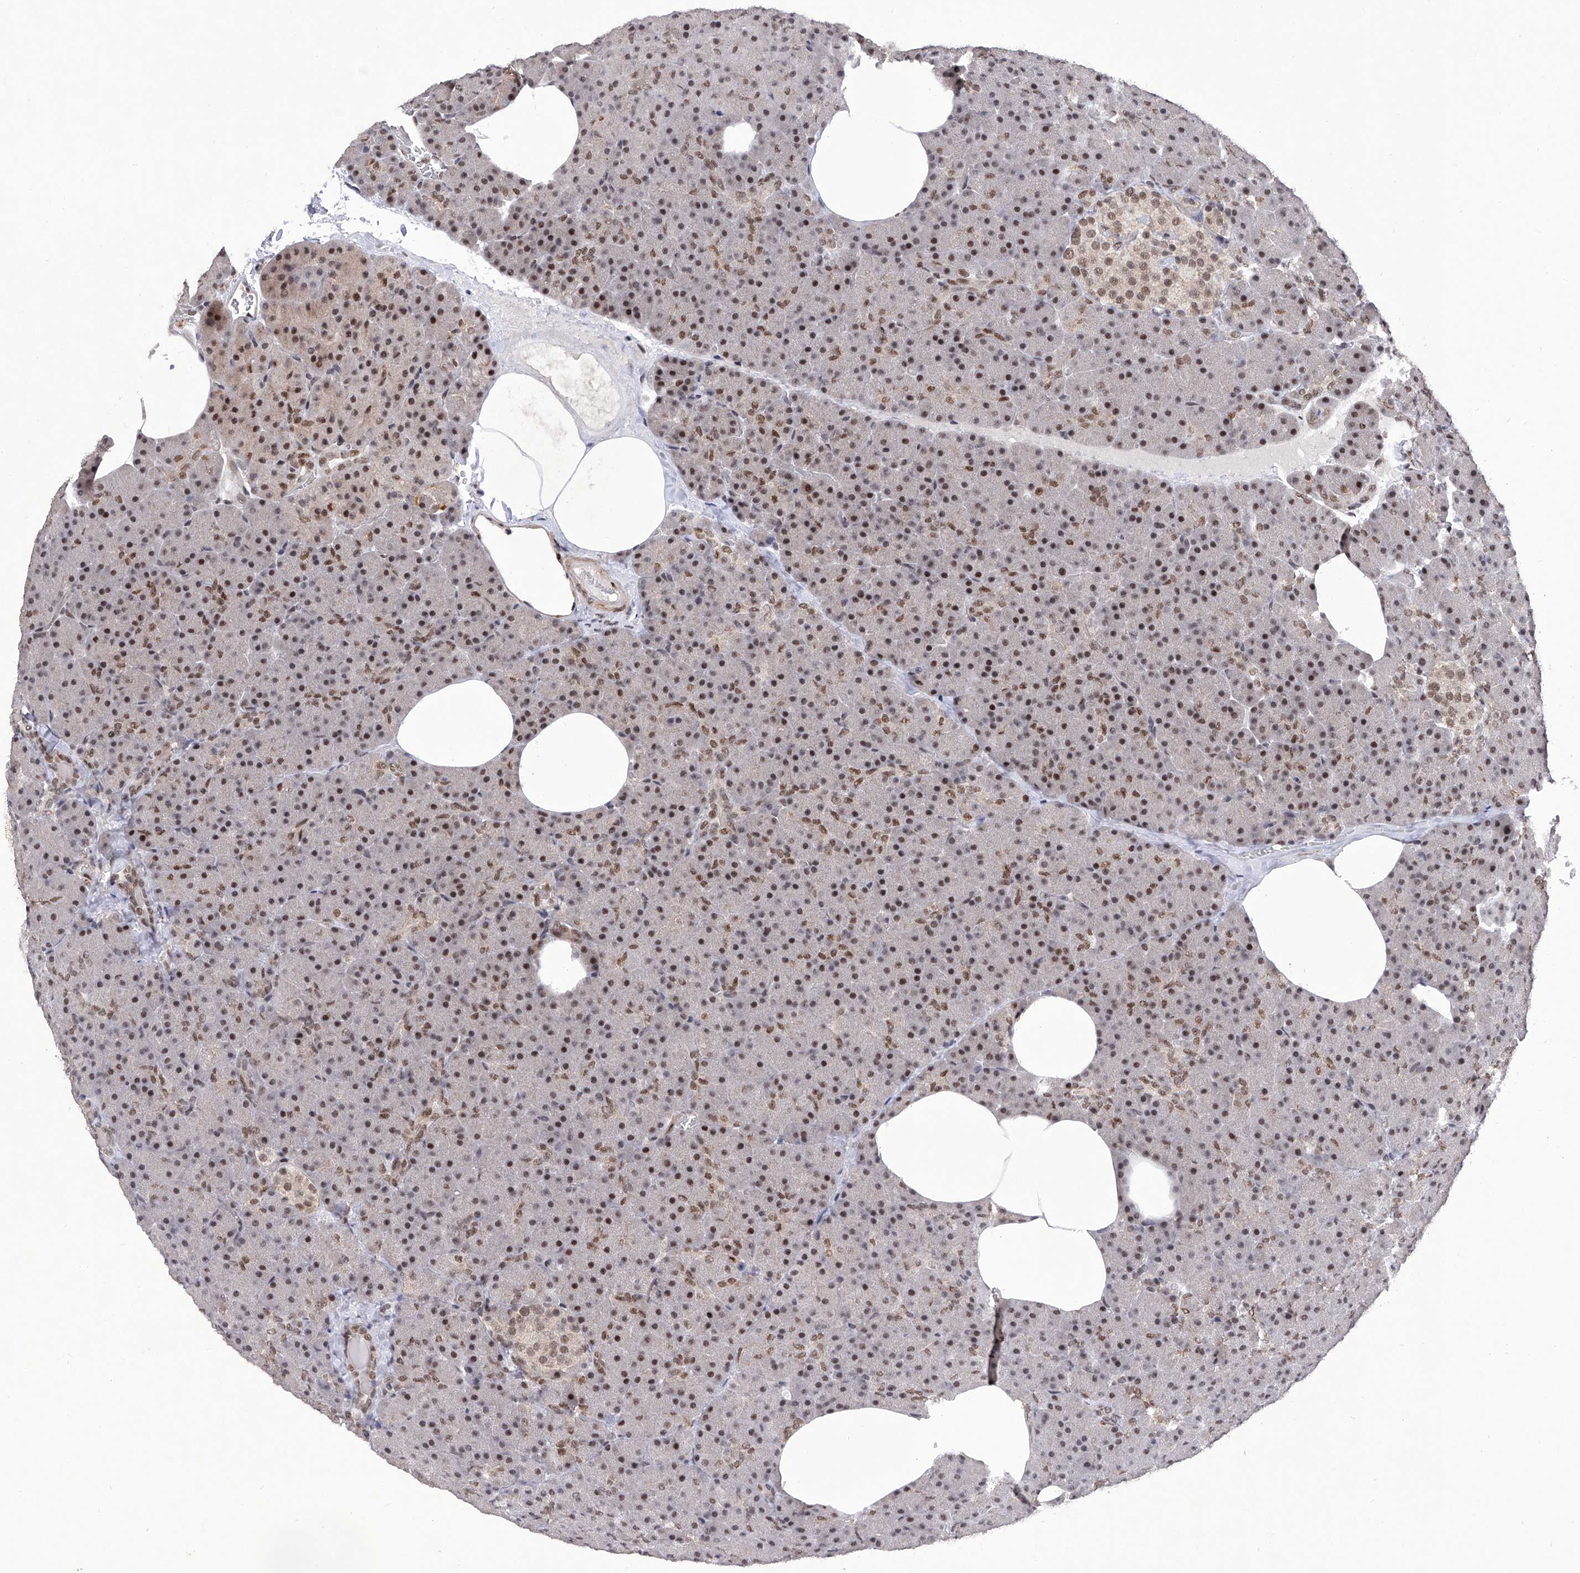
{"staining": {"intensity": "moderate", "quantity": ">75%", "location": "nuclear"}, "tissue": "pancreas", "cell_type": "Exocrine glandular cells", "image_type": "normal", "snomed": [{"axis": "morphology", "description": "Normal tissue, NOS"}, {"axis": "morphology", "description": "Carcinoid, malignant, NOS"}, {"axis": "topography", "description": "Pancreas"}], "caption": "Protein expression analysis of unremarkable pancreas reveals moderate nuclear staining in approximately >75% of exocrine glandular cells.", "gene": "RAD54L", "patient": {"sex": "female", "age": 35}}